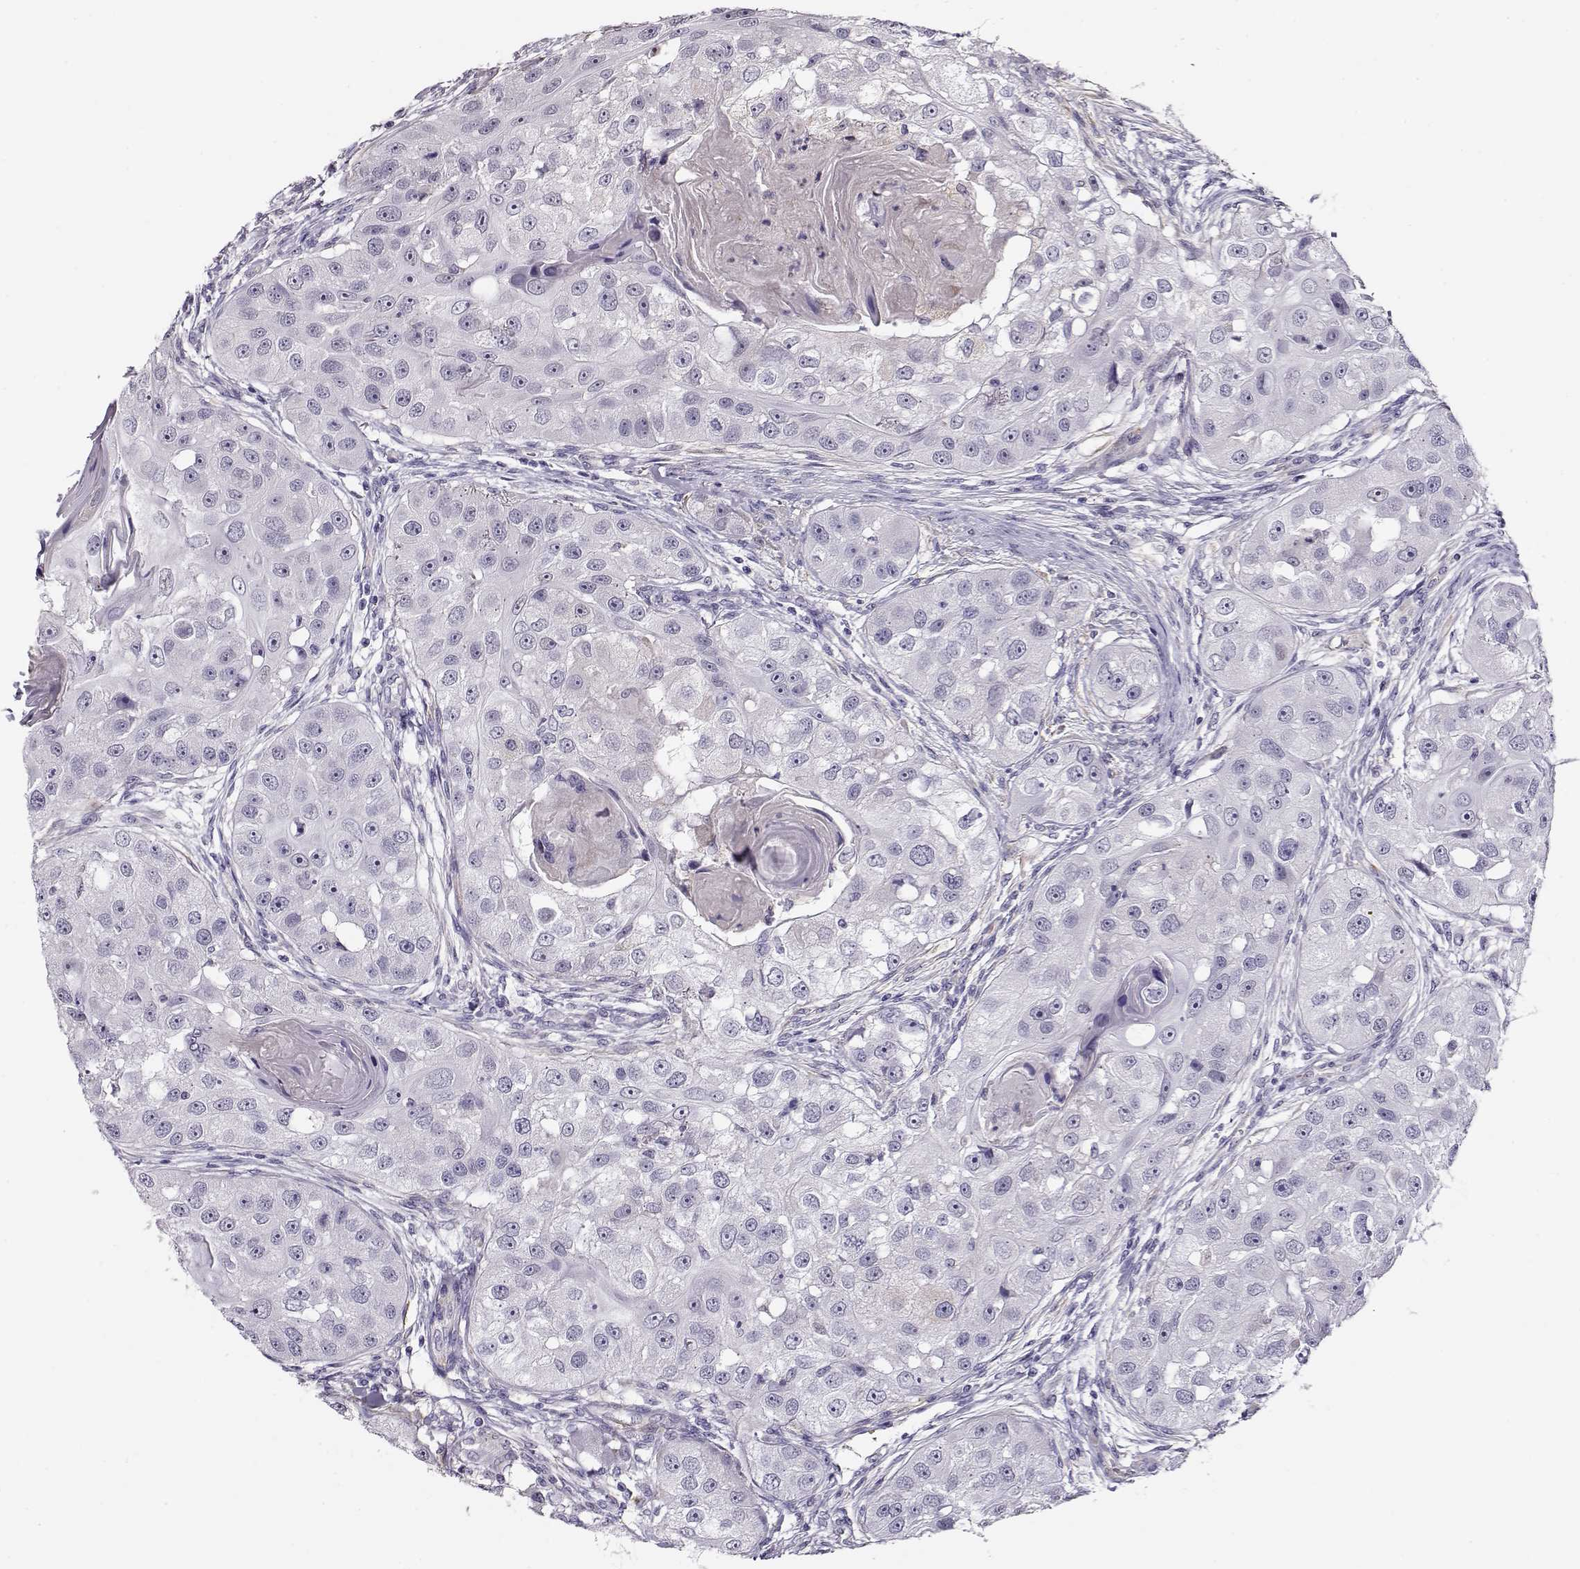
{"staining": {"intensity": "negative", "quantity": "none", "location": "none"}, "tissue": "head and neck cancer", "cell_type": "Tumor cells", "image_type": "cancer", "snomed": [{"axis": "morphology", "description": "Squamous cell carcinoma, NOS"}, {"axis": "topography", "description": "Head-Neck"}], "caption": "Protein analysis of squamous cell carcinoma (head and neck) shows no significant positivity in tumor cells.", "gene": "RBM44", "patient": {"sex": "male", "age": 51}}